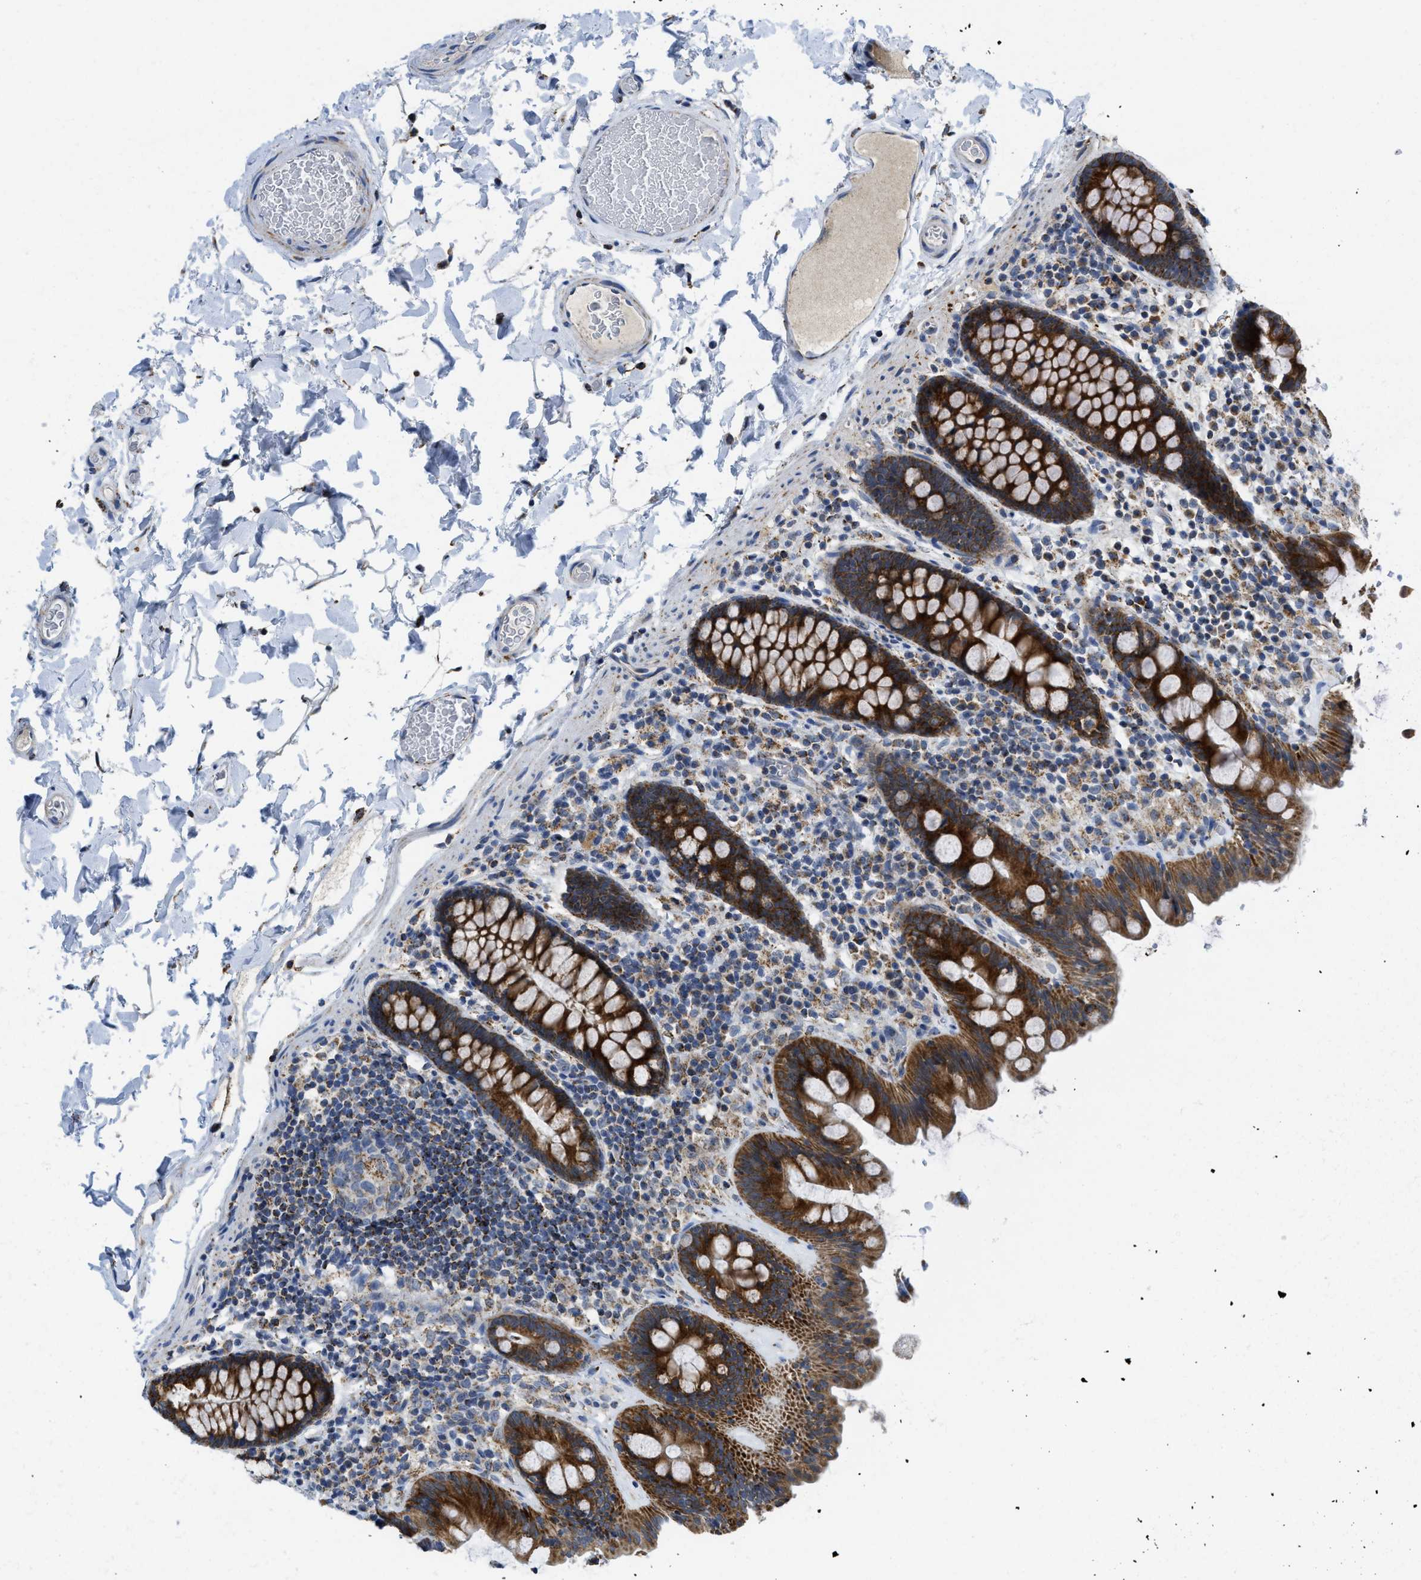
{"staining": {"intensity": "weak", "quantity": ">75%", "location": "cytoplasmic/membranous"}, "tissue": "colon", "cell_type": "Endothelial cells", "image_type": "normal", "snomed": [{"axis": "morphology", "description": "Normal tissue, NOS"}, {"axis": "topography", "description": "Colon"}], "caption": "Immunohistochemistry (DAB (3,3'-diaminobenzidine)) staining of benign colon shows weak cytoplasmic/membranous protein expression in approximately >75% of endothelial cells.", "gene": "GATD3", "patient": {"sex": "female", "age": 80}}